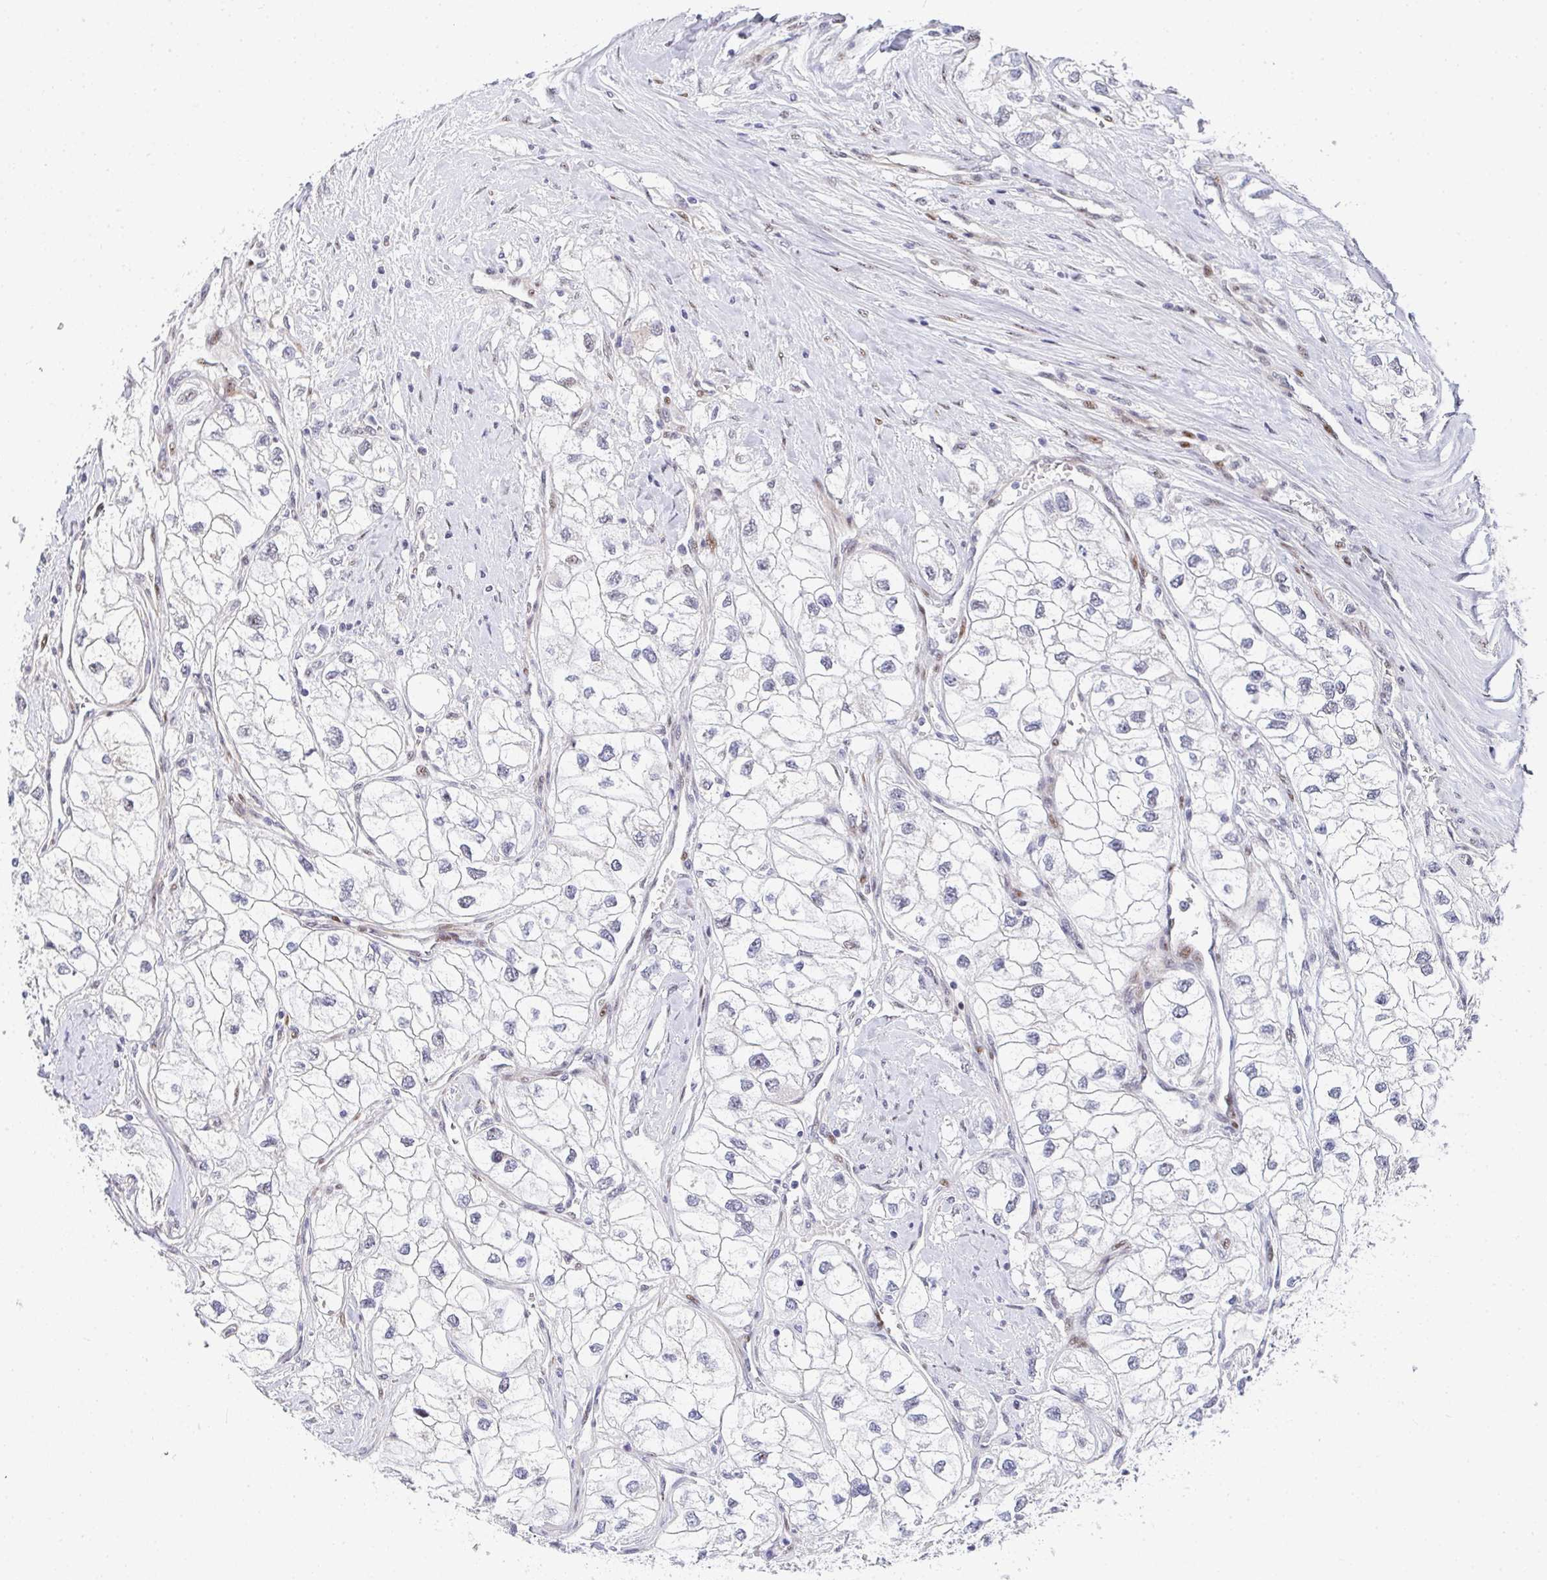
{"staining": {"intensity": "negative", "quantity": "none", "location": "none"}, "tissue": "renal cancer", "cell_type": "Tumor cells", "image_type": "cancer", "snomed": [{"axis": "morphology", "description": "Adenocarcinoma, NOS"}, {"axis": "topography", "description": "Kidney"}], "caption": "Renal cancer stained for a protein using IHC demonstrates no staining tumor cells.", "gene": "ZIC3", "patient": {"sex": "male", "age": 59}}